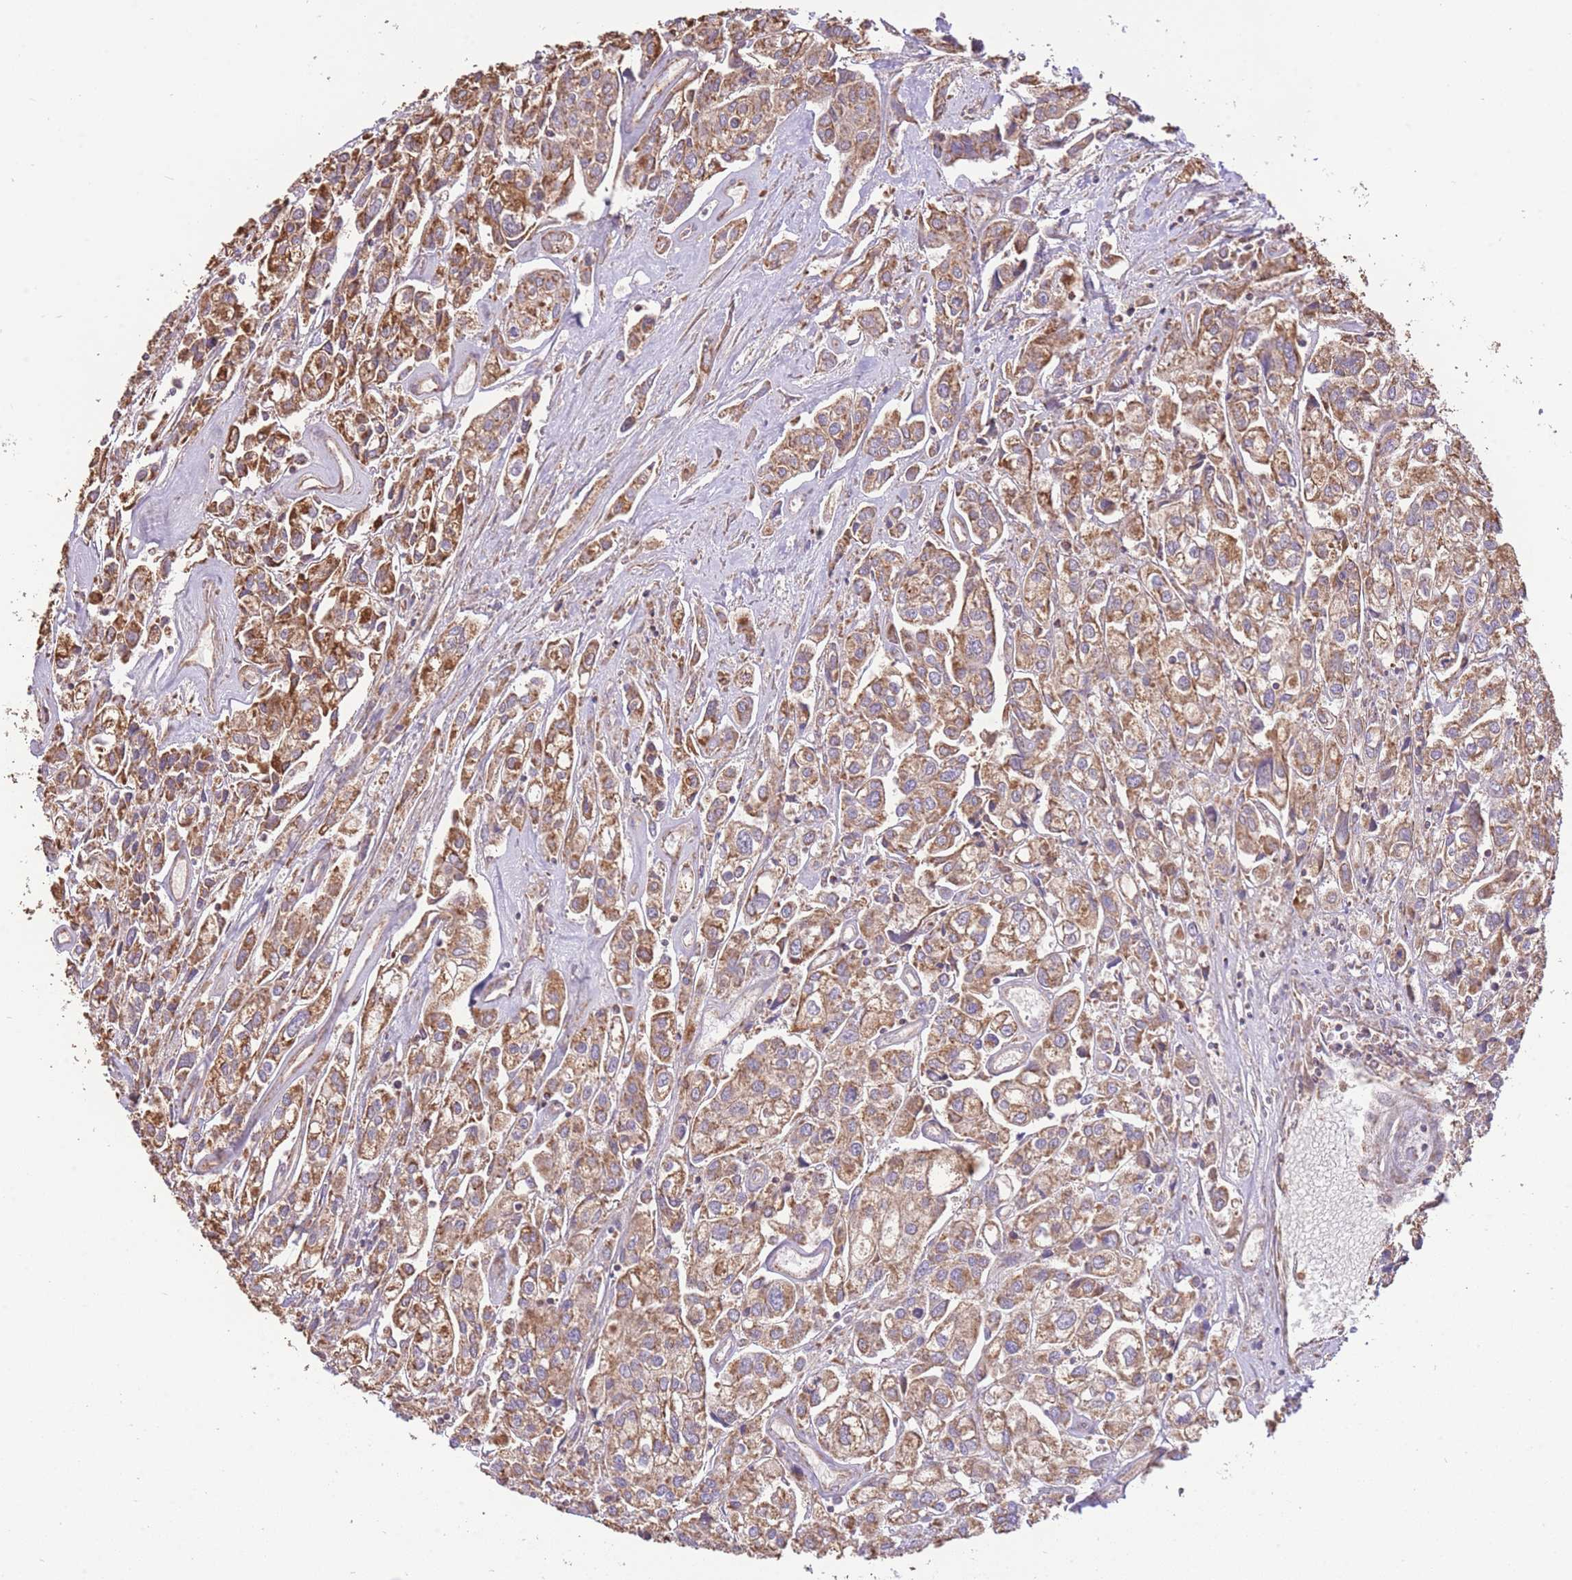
{"staining": {"intensity": "moderate", "quantity": ">75%", "location": "cytoplasmic/membranous"}, "tissue": "urothelial cancer", "cell_type": "Tumor cells", "image_type": "cancer", "snomed": [{"axis": "morphology", "description": "Urothelial carcinoma, High grade"}, {"axis": "topography", "description": "Urinary bladder"}], "caption": "A micrograph of urothelial carcinoma (high-grade) stained for a protein demonstrates moderate cytoplasmic/membranous brown staining in tumor cells. The staining was performed using DAB, with brown indicating positive protein expression. Nuclei are stained blue with hematoxylin.", "gene": "PREP", "patient": {"sex": "male", "age": 67}}